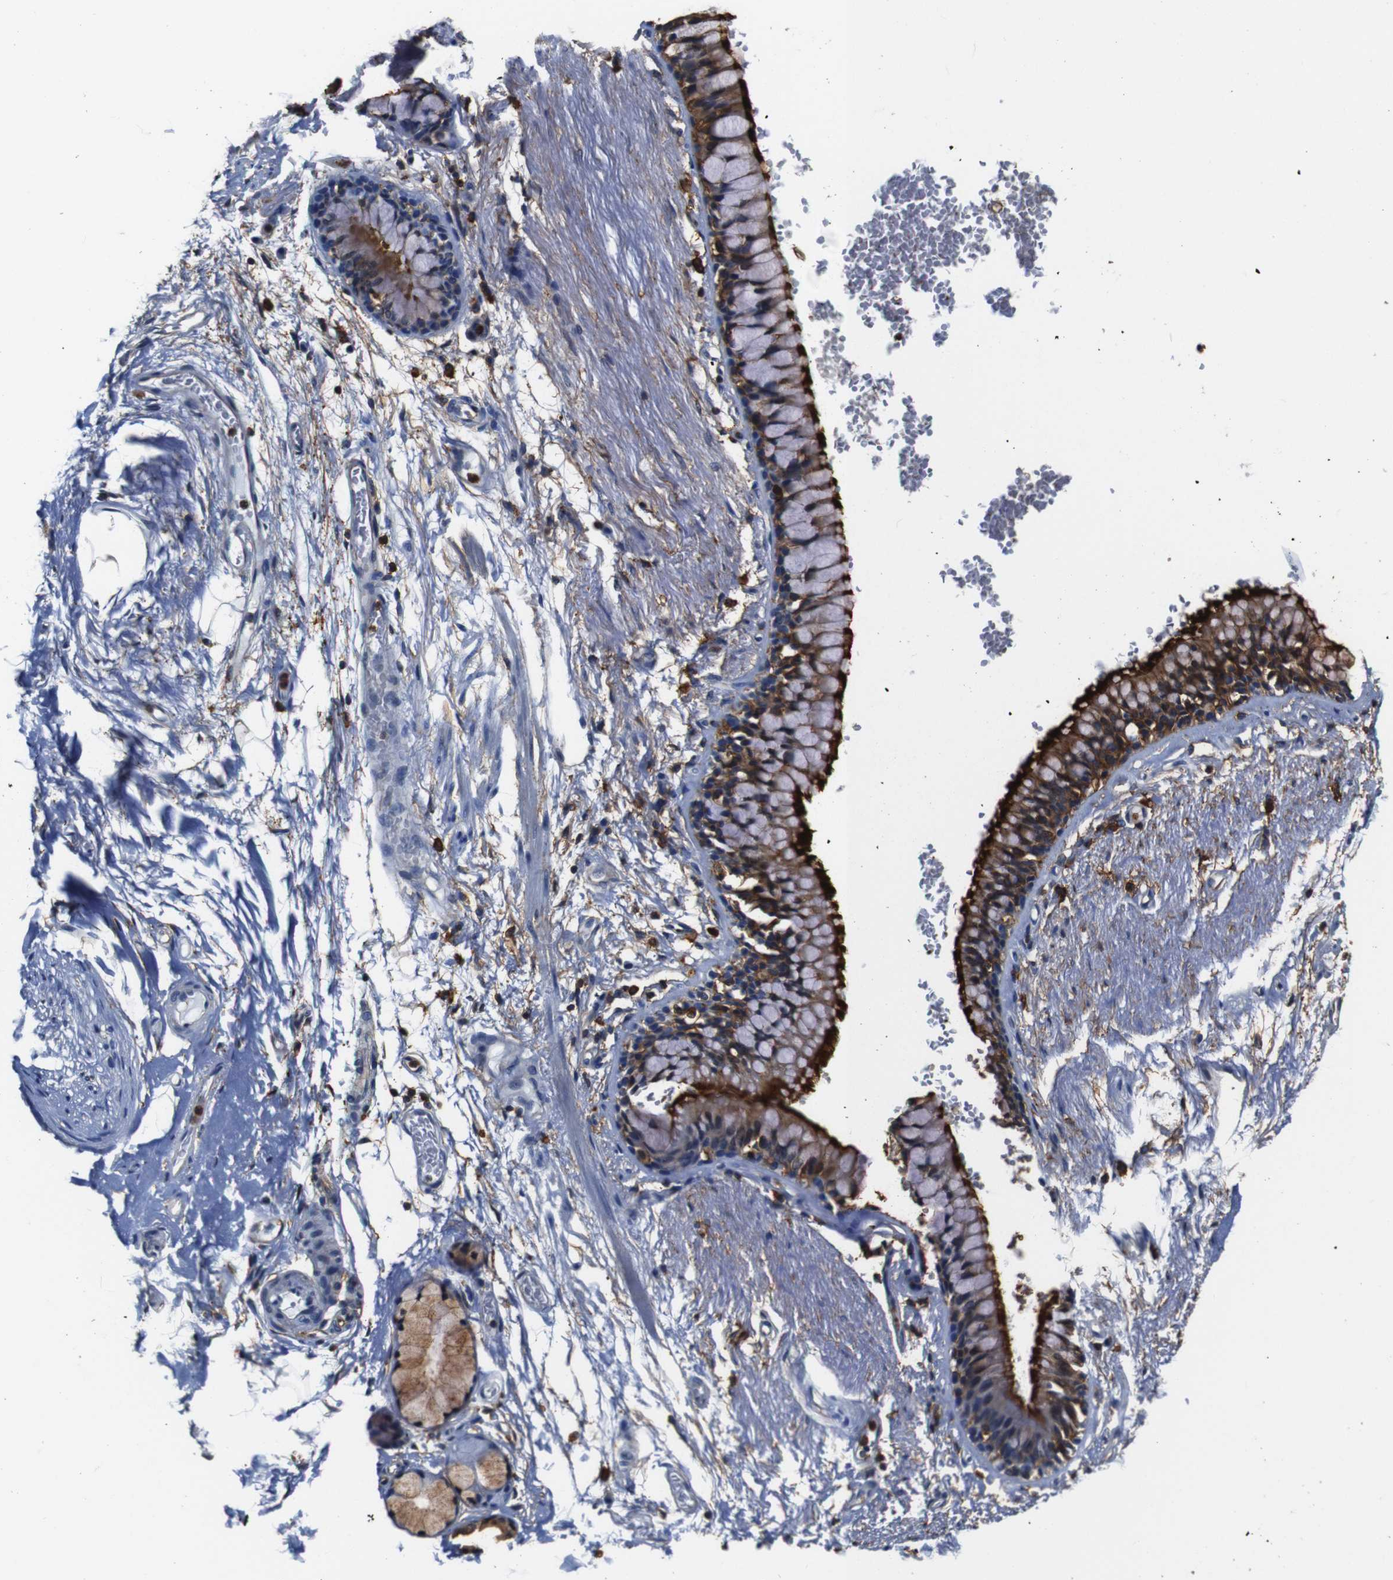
{"staining": {"intensity": "weak", "quantity": ">75%", "location": "cytoplasmic/membranous,nuclear"}, "tissue": "adipose tissue", "cell_type": "Adipocytes", "image_type": "normal", "snomed": [{"axis": "morphology", "description": "Normal tissue, NOS"}, {"axis": "topography", "description": "Cartilage tissue"}, {"axis": "topography", "description": "Bronchus"}], "caption": "Immunohistochemistry (IHC) photomicrograph of unremarkable human adipose tissue stained for a protein (brown), which shows low levels of weak cytoplasmic/membranous,nuclear positivity in about >75% of adipocytes.", "gene": "ANXA1", "patient": {"sex": "female", "age": 73}}